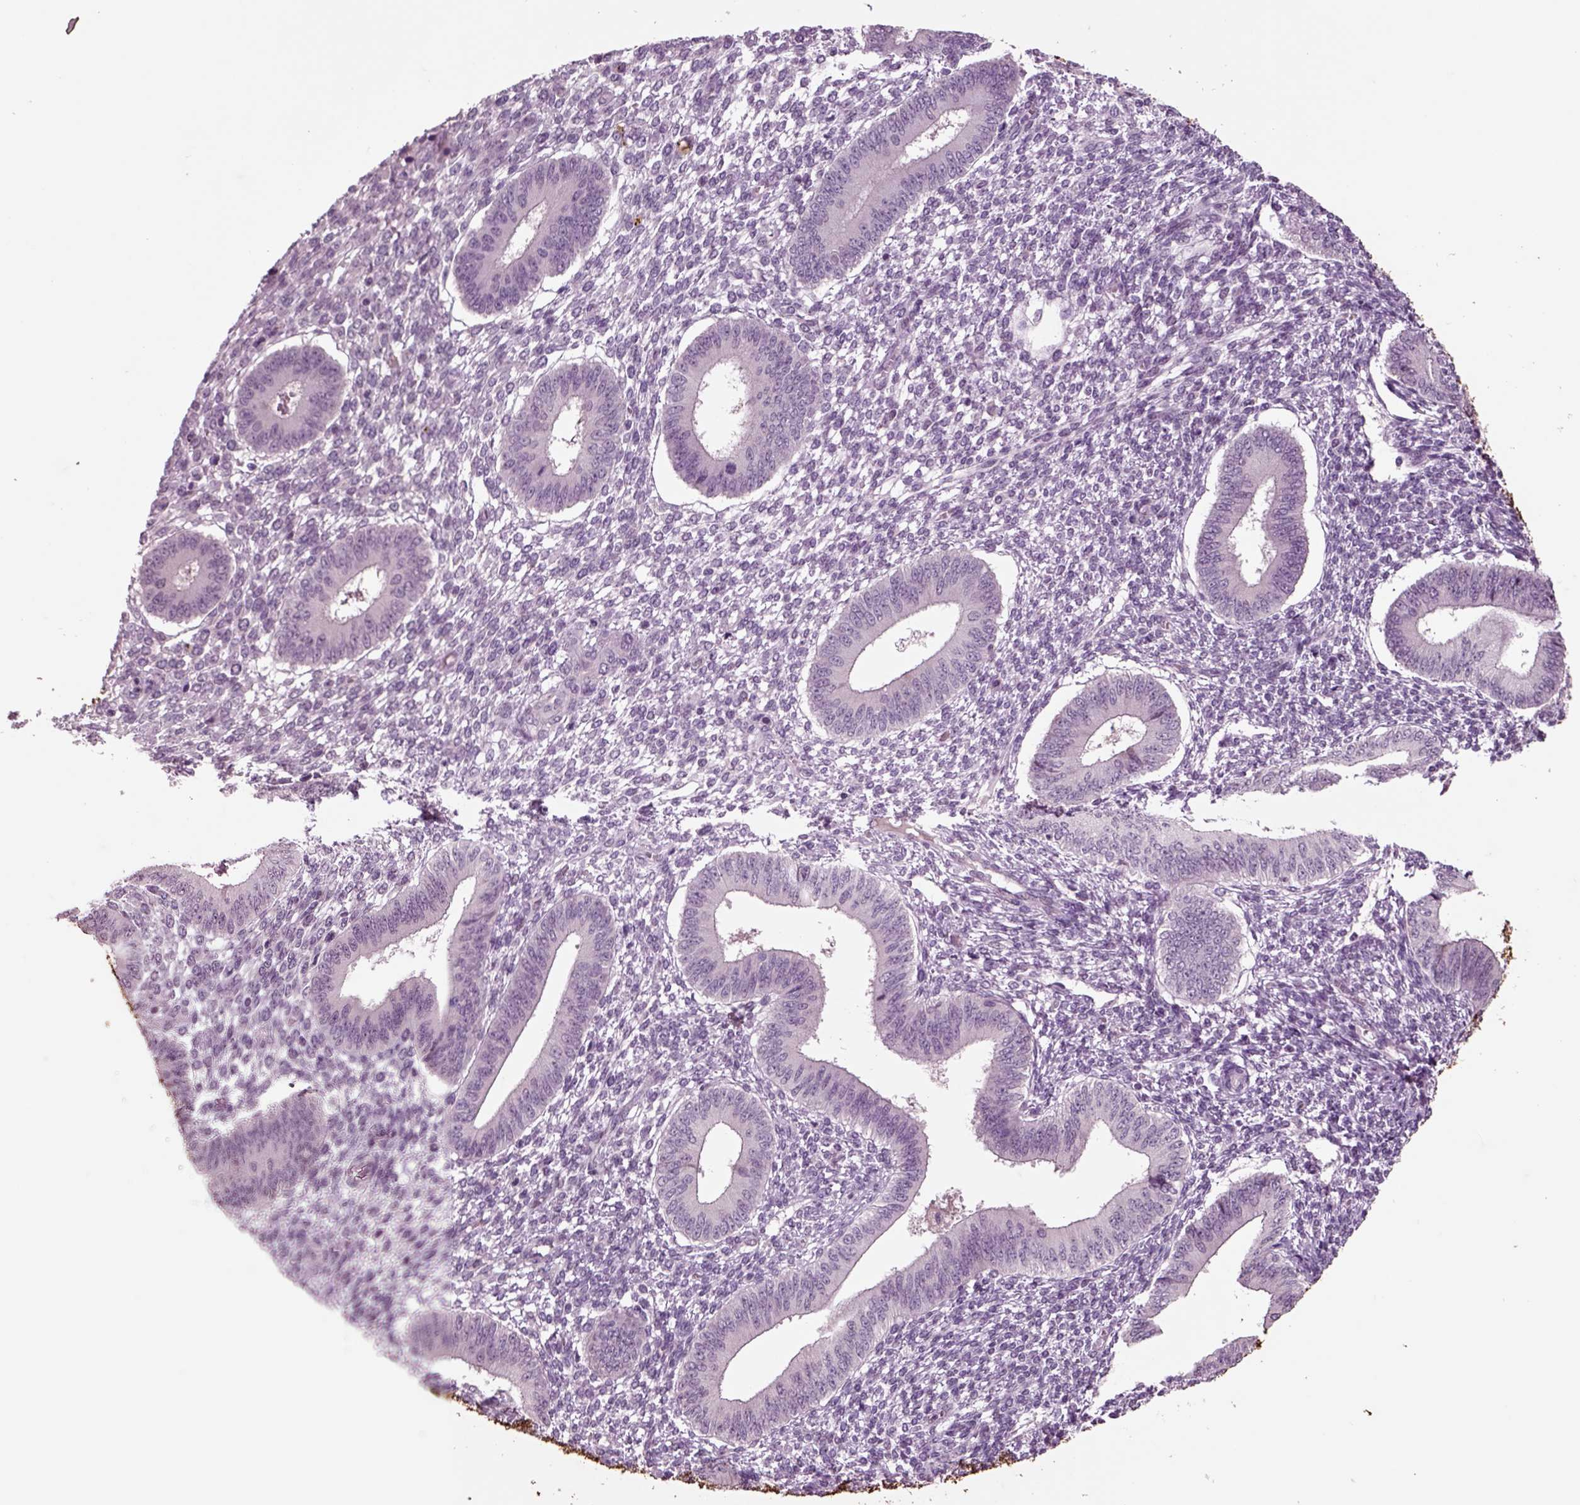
{"staining": {"intensity": "negative", "quantity": "none", "location": "none"}, "tissue": "endometrium", "cell_type": "Cells in endometrial stroma", "image_type": "normal", "snomed": [{"axis": "morphology", "description": "Normal tissue, NOS"}, {"axis": "topography", "description": "Endometrium"}], "caption": "IHC image of unremarkable human endometrium stained for a protein (brown), which exhibits no positivity in cells in endometrial stroma.", "gene": "CHGB", "patient": {"sex": "female", "age": 42}}